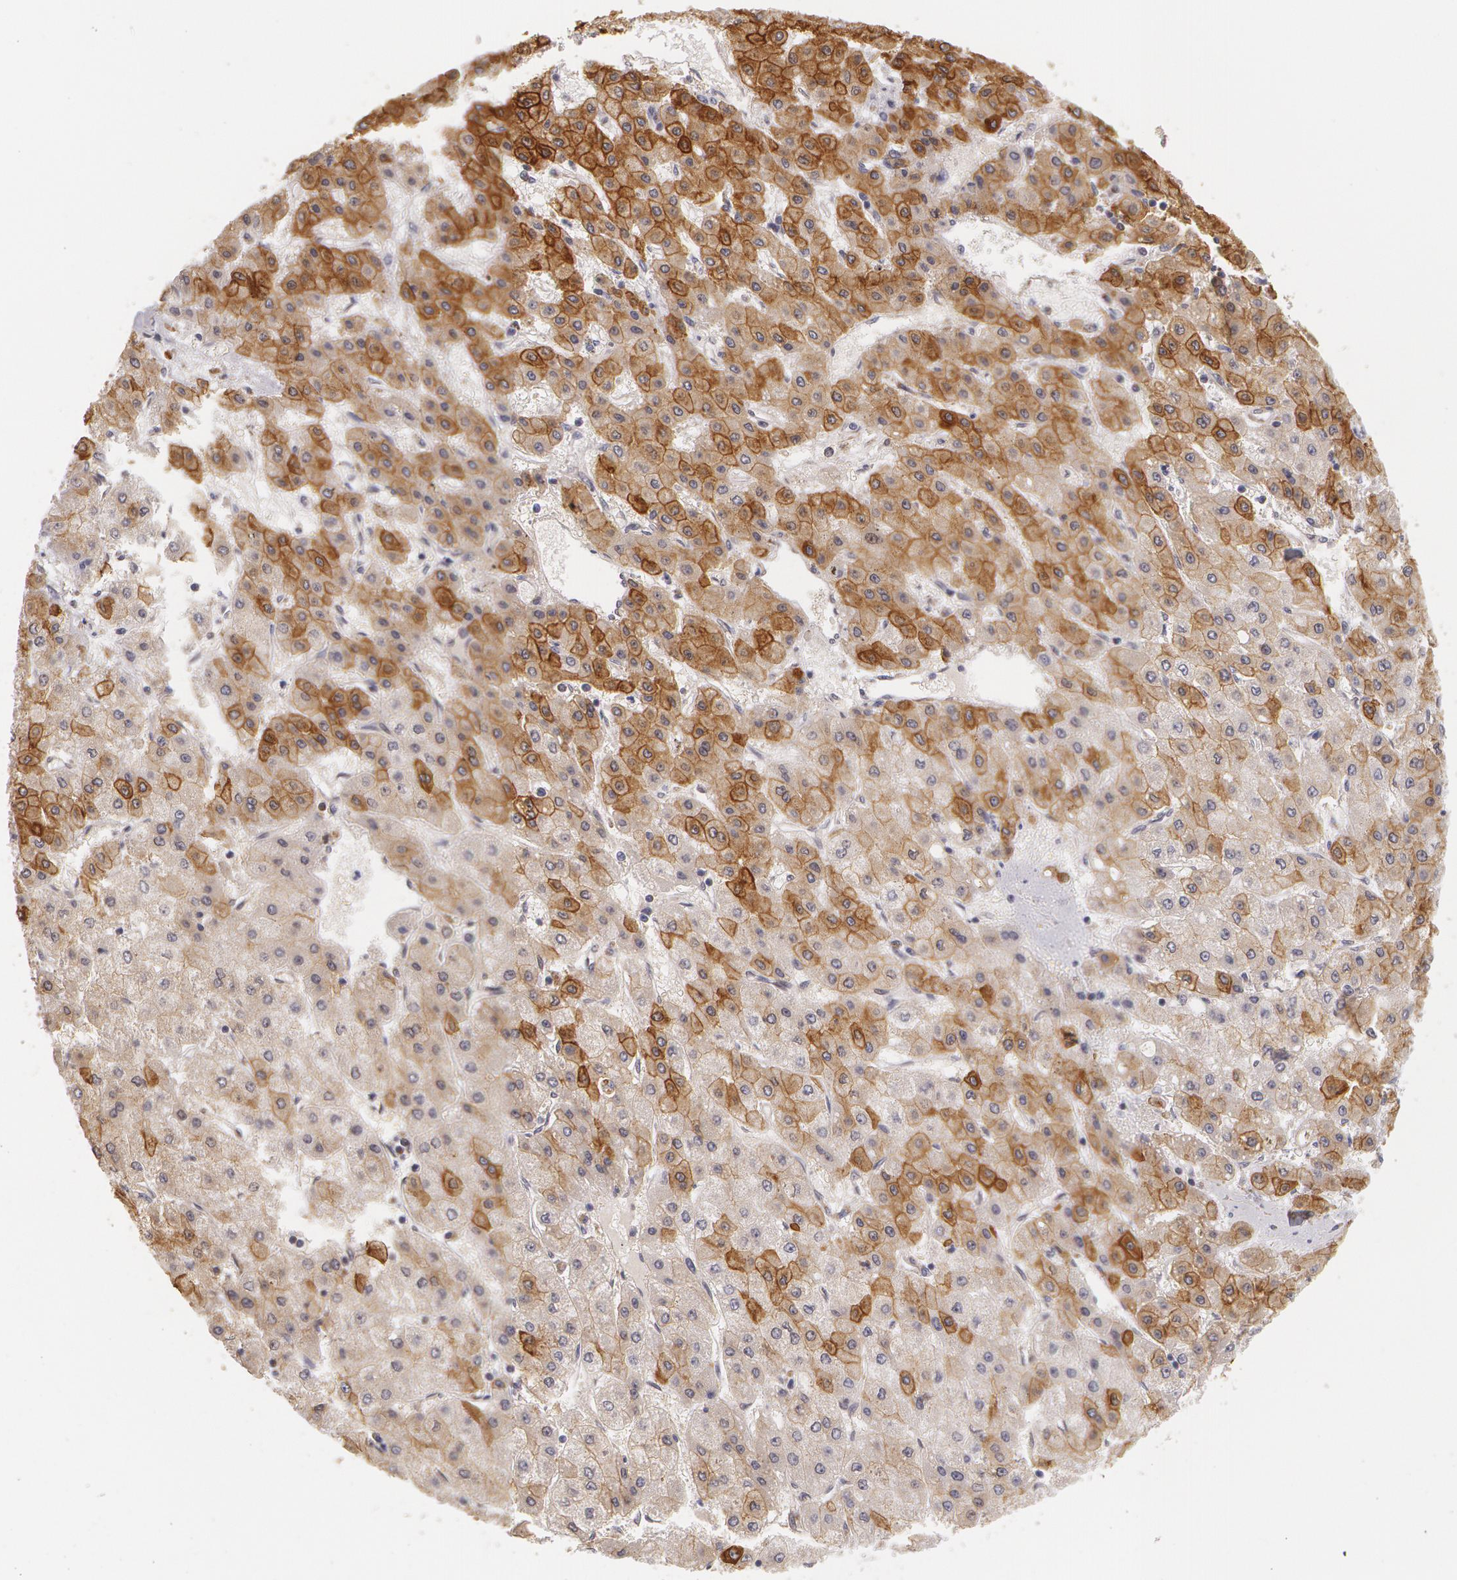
{"staining": {"intensity": "strong", "quantity": "25%-75%", "location": "cytoplasmic/membranous"}, "tissue": "liver cancer", "cell_type": "Tumor cells", "image_type": "cancer", "snomed": [{"axis": "morphology", "description": "Carcinoma, Hepatocellular, NOS"}, {"axis": "topography", "description": "Liver"}], "caption": "Liver hepatocellular carcinoma stained for a protein (brown) shows strong cytoplasmic/membranous positive staining in approximately 25%-75% of tumor cells.", "gene": "KRT18", "patient": {"sex": "female", "age": 52}}